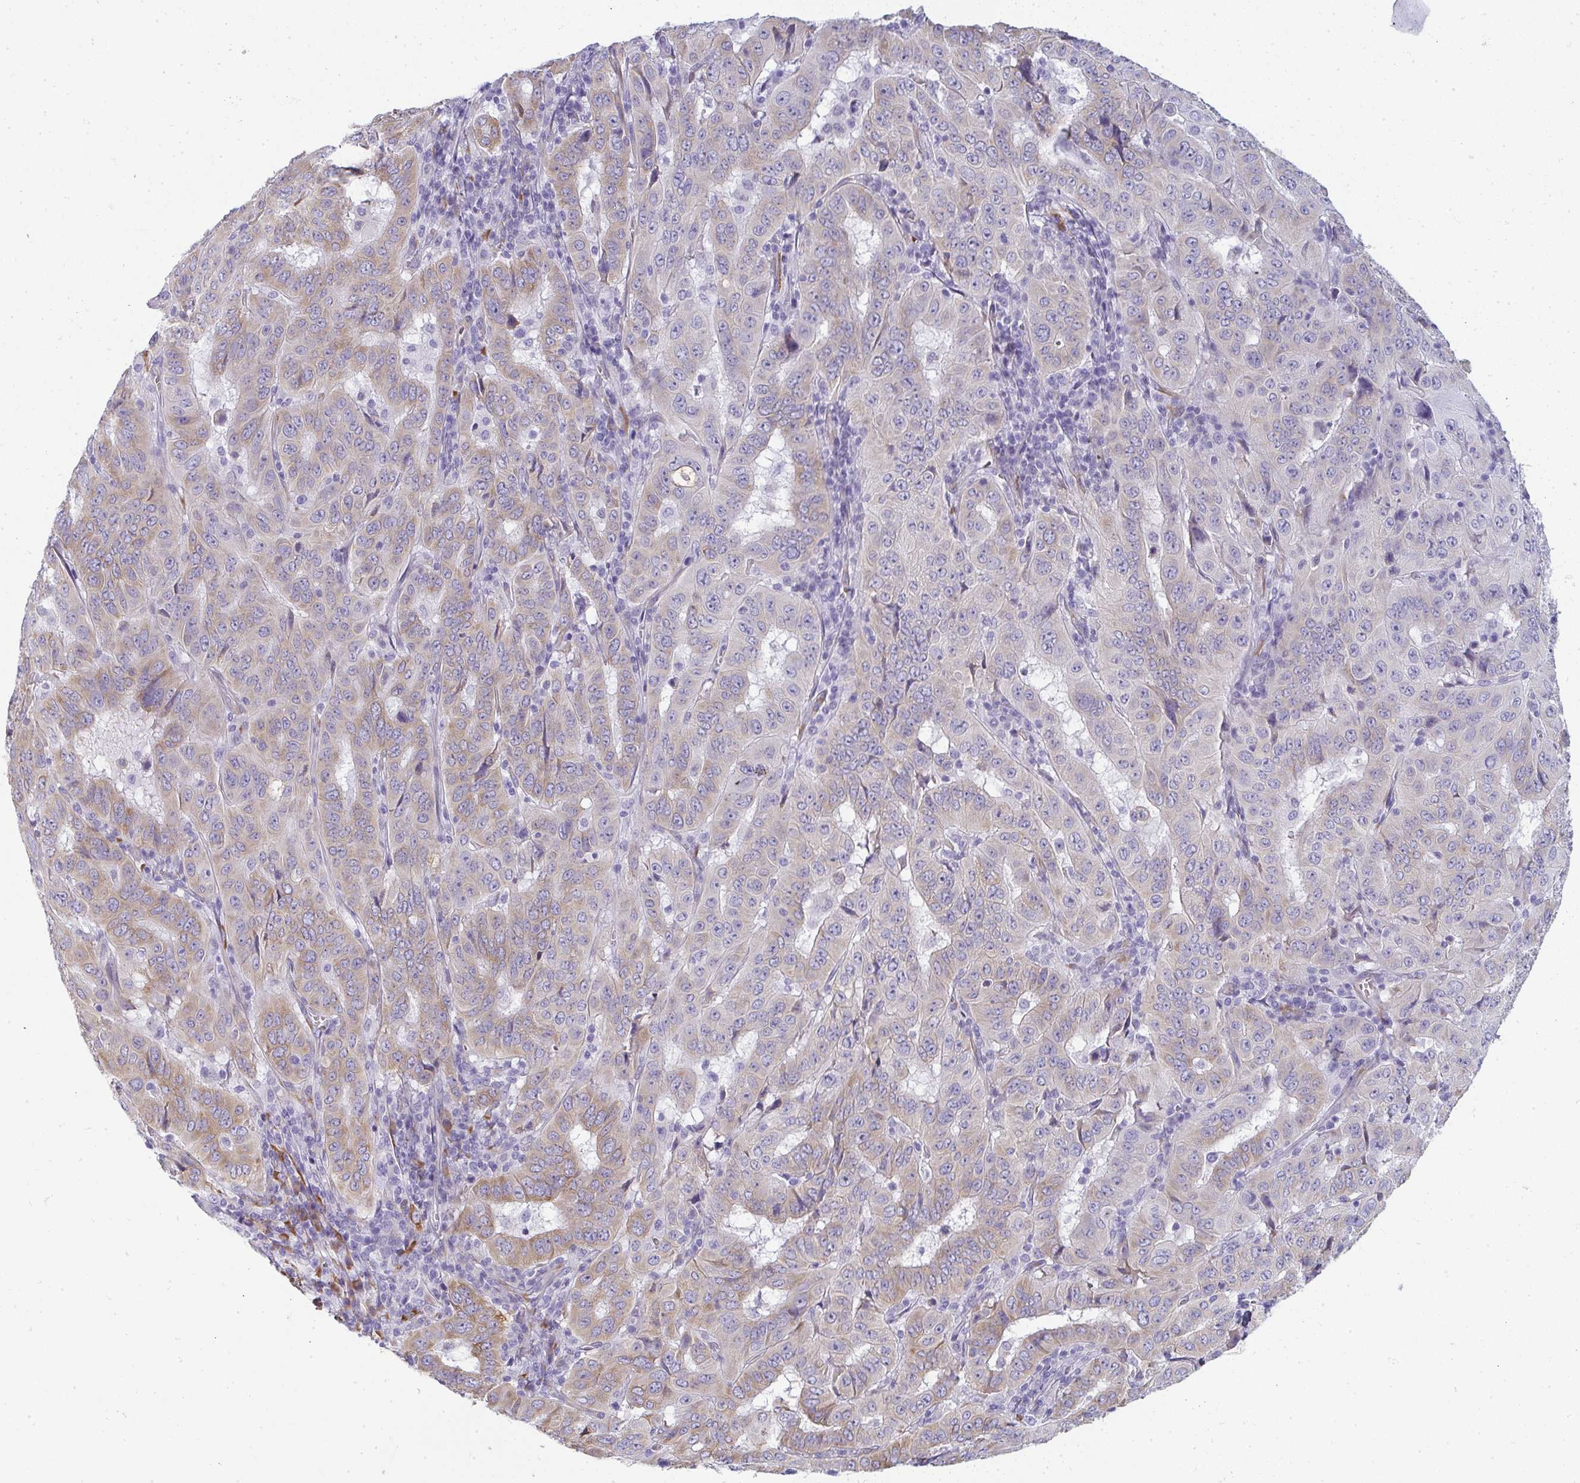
{"staining": {"intensity": "weak", "quantity": "25%-75%", "location": "cytoplasmic/membranous"}, "tissue": "pancreatic cancer", "cell_type": "Tumor cells", "image_type": "cancer", "snomed": [{"axis": "morphology", "description": "Adenocarcinoma, NOS"}, {"axis": "topography", "description": "Pancreas"}], "caption": "Pancreatic adenocarcinoma stained with a brown dye shows weak cytoplasmic/membranous positive expression in approximately 25%-75% of tumor cells.", "gene": "SHROOM1", "patient": {"sex": "male", "age": 63}}